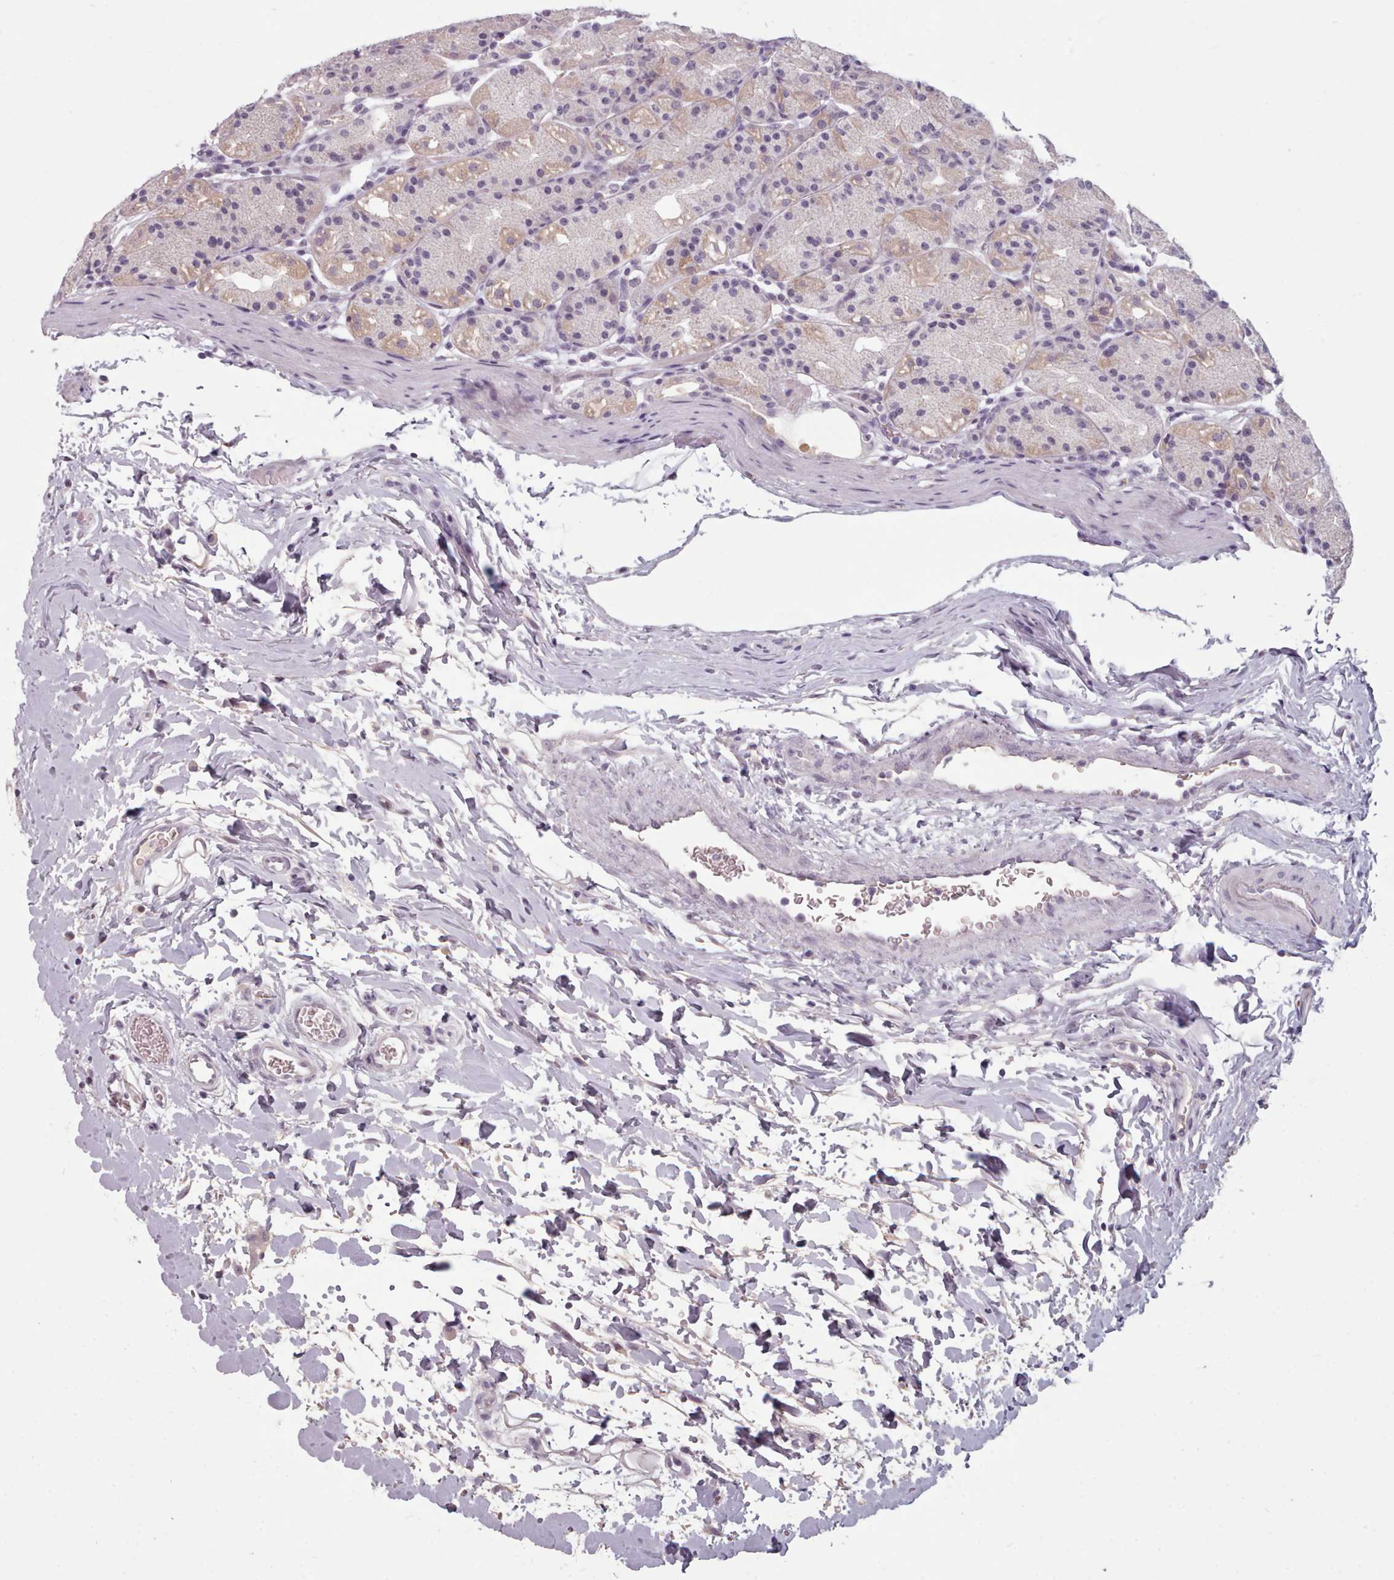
{"staining": {"intensity": "weak", "quantity": "25%-75%", "location": "cytoplasmic/membranous,nuclear"}, "tissue": "stomach", "cell_type": "Glandular cells", "image_type": "normal", "snomed": [{"axis": "morphology", "description": "Normal tissue, NOS"}, {"axis": "topography", "description": "Stomach, upper"}], "caption": "Protein positivity by immunohistochemistry shows weak cytoplasmic/membranous,nuclear positivity in about 25%-75% of glandular cells in benign stomach.", "gene": "PBX4", "patient": {"sex": "male", "age": 48}}